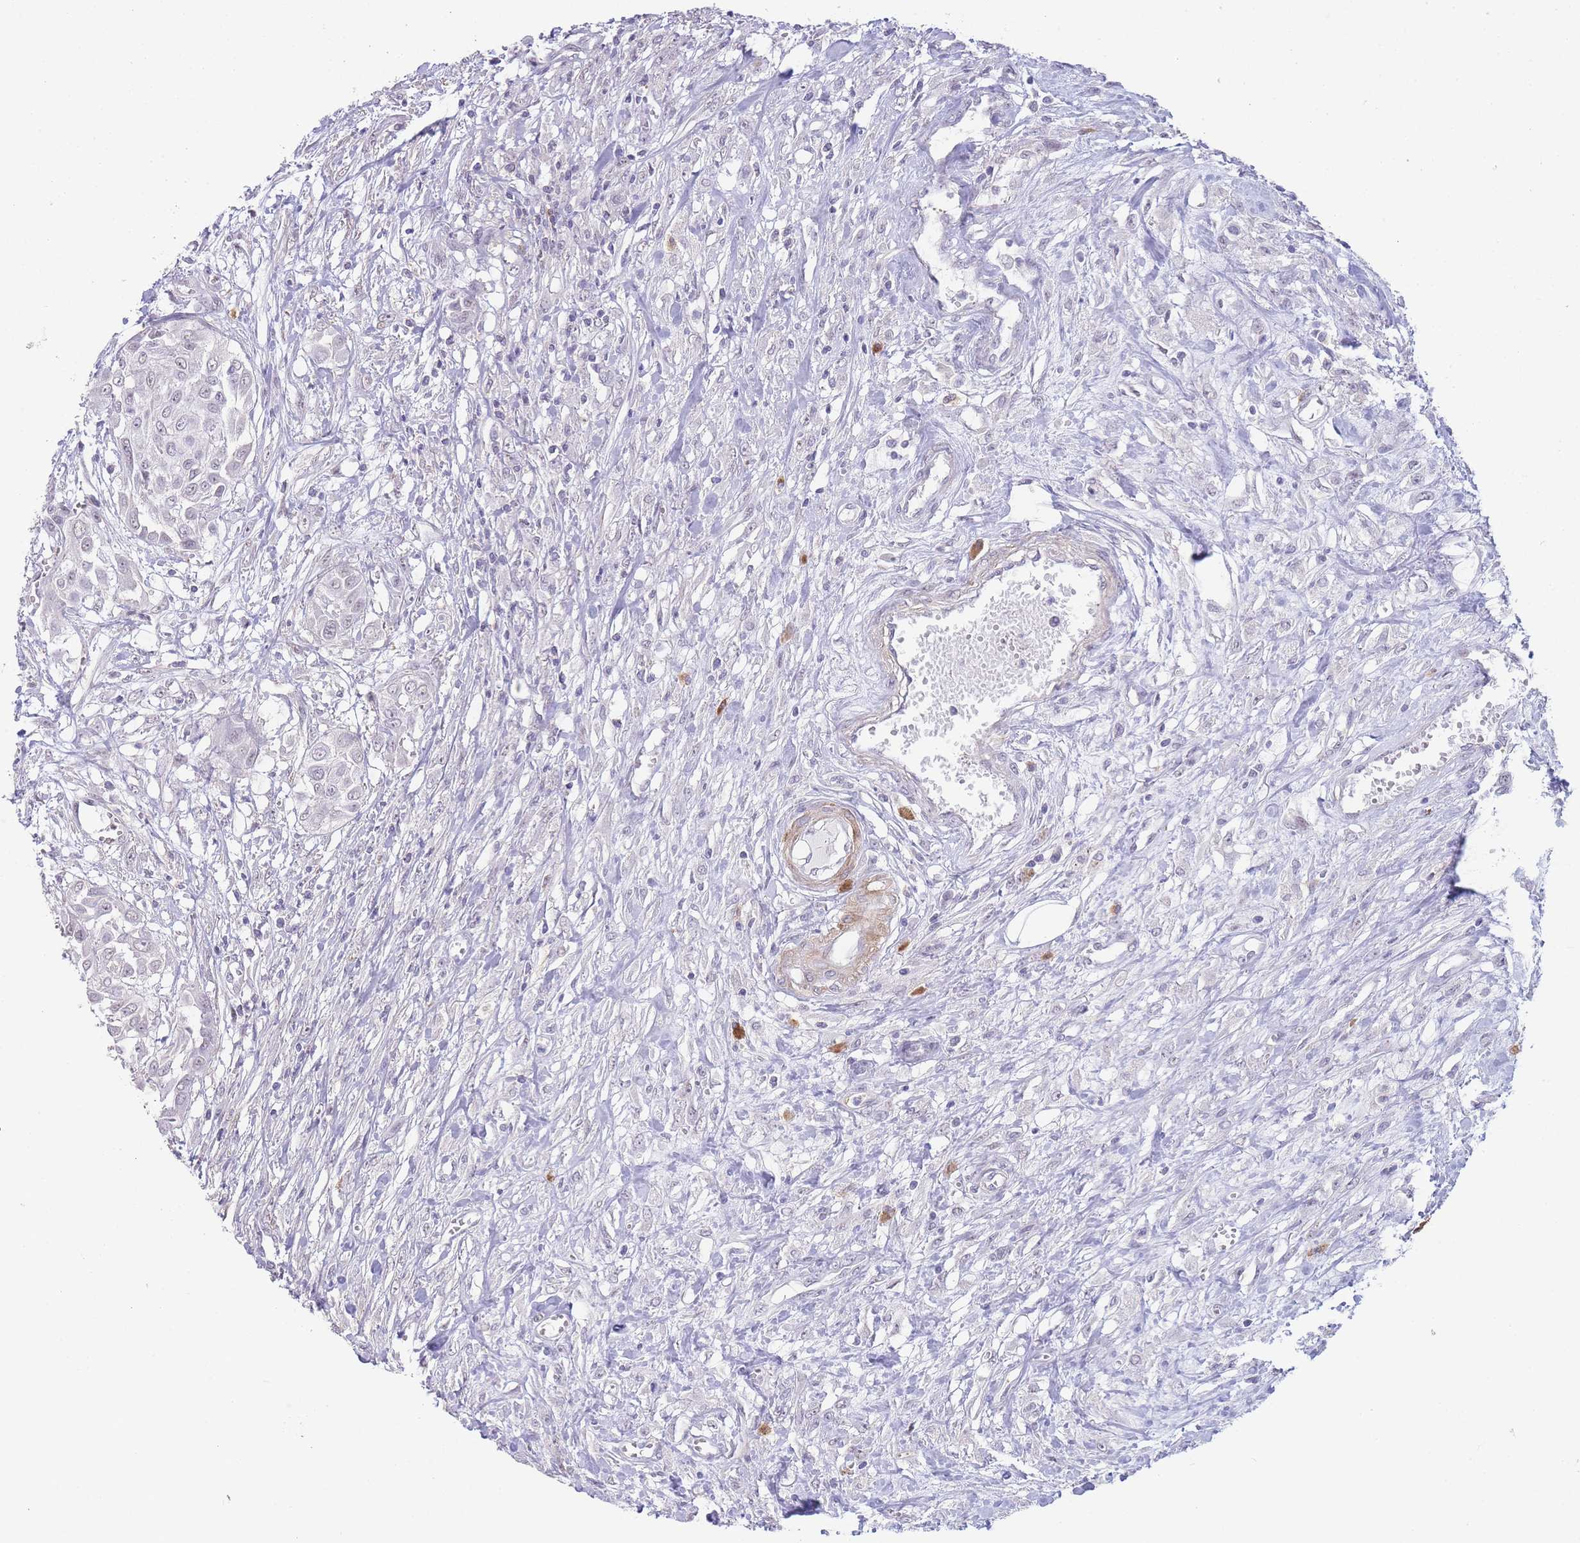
{"staining": {"intensity": "negative", "quantity": "none", "location": "none"}, "tissue": "urothelial cancer", "cell_type": "Tumor cells", "image_type": "cancer", "snomed": [{"axis": "morphology", "description": "Urothelial carcinoma, High grade"}, {"axis": "topography", "description": "Urinary bladder"}], "caption": "Tumor cells are negative for protein expression in human urothelial cancer.", "gene": "ASAP3", "patient": {"sex": "male", "age": 57}}